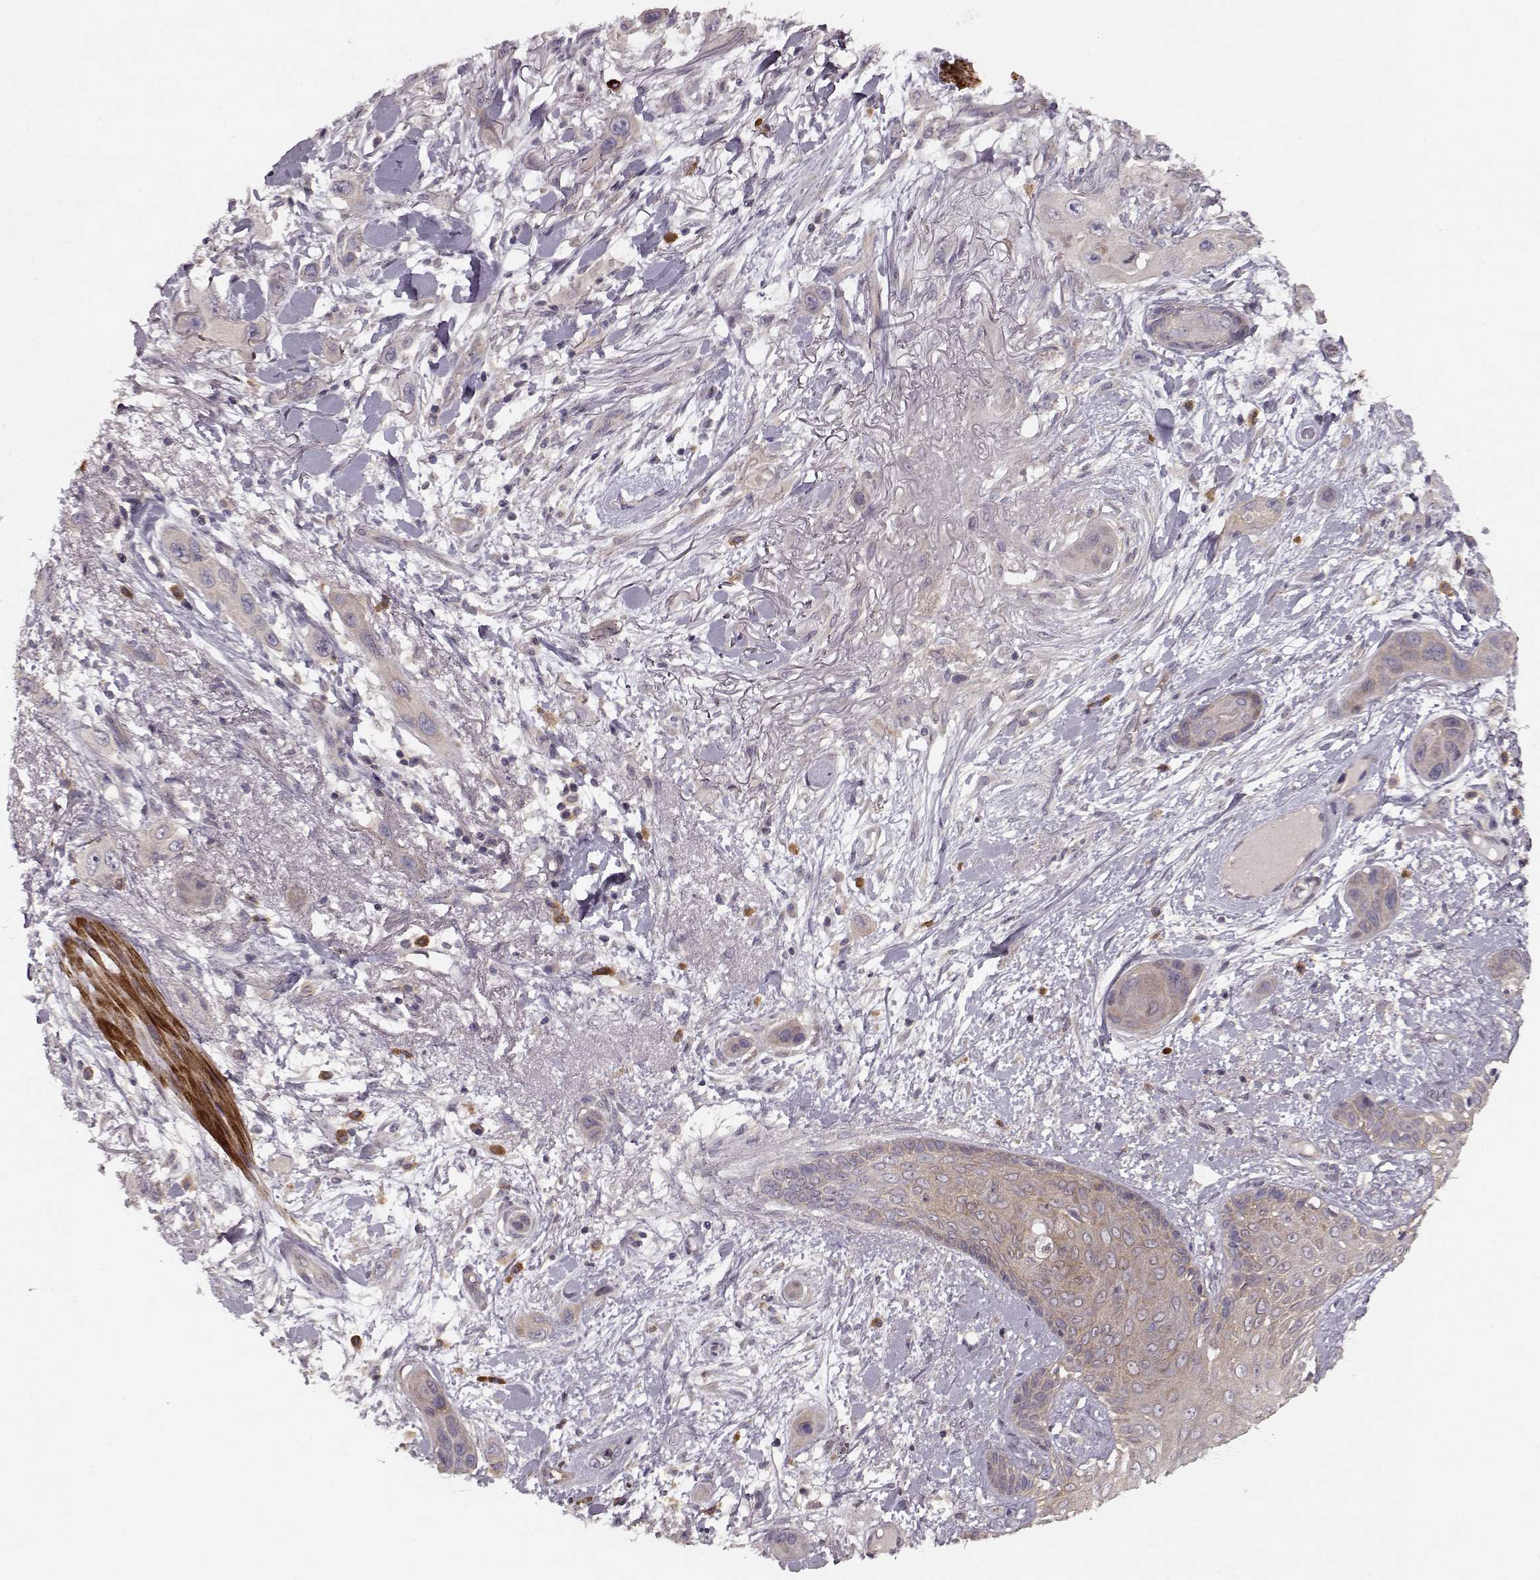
{"staining": {"intensity": "weak", "quantity": "<25%", "location": "cytoplasmic/membranous"}, "tissue": "skin cancer", "cell_type": "Tumor cells", "image_type": "cancer", "snomed": [{"axis": "morphology", "description": "Squamous cell carcinoma, NOS"}, {"axis": "topography", "description": "Skin"}], "caption": "Tumor cells are negative for brown protein staining in skin cancer (squamous cell carcinoma).", "gene": "SLAIN2", "patient": {"sex": "male", "age": 79}}